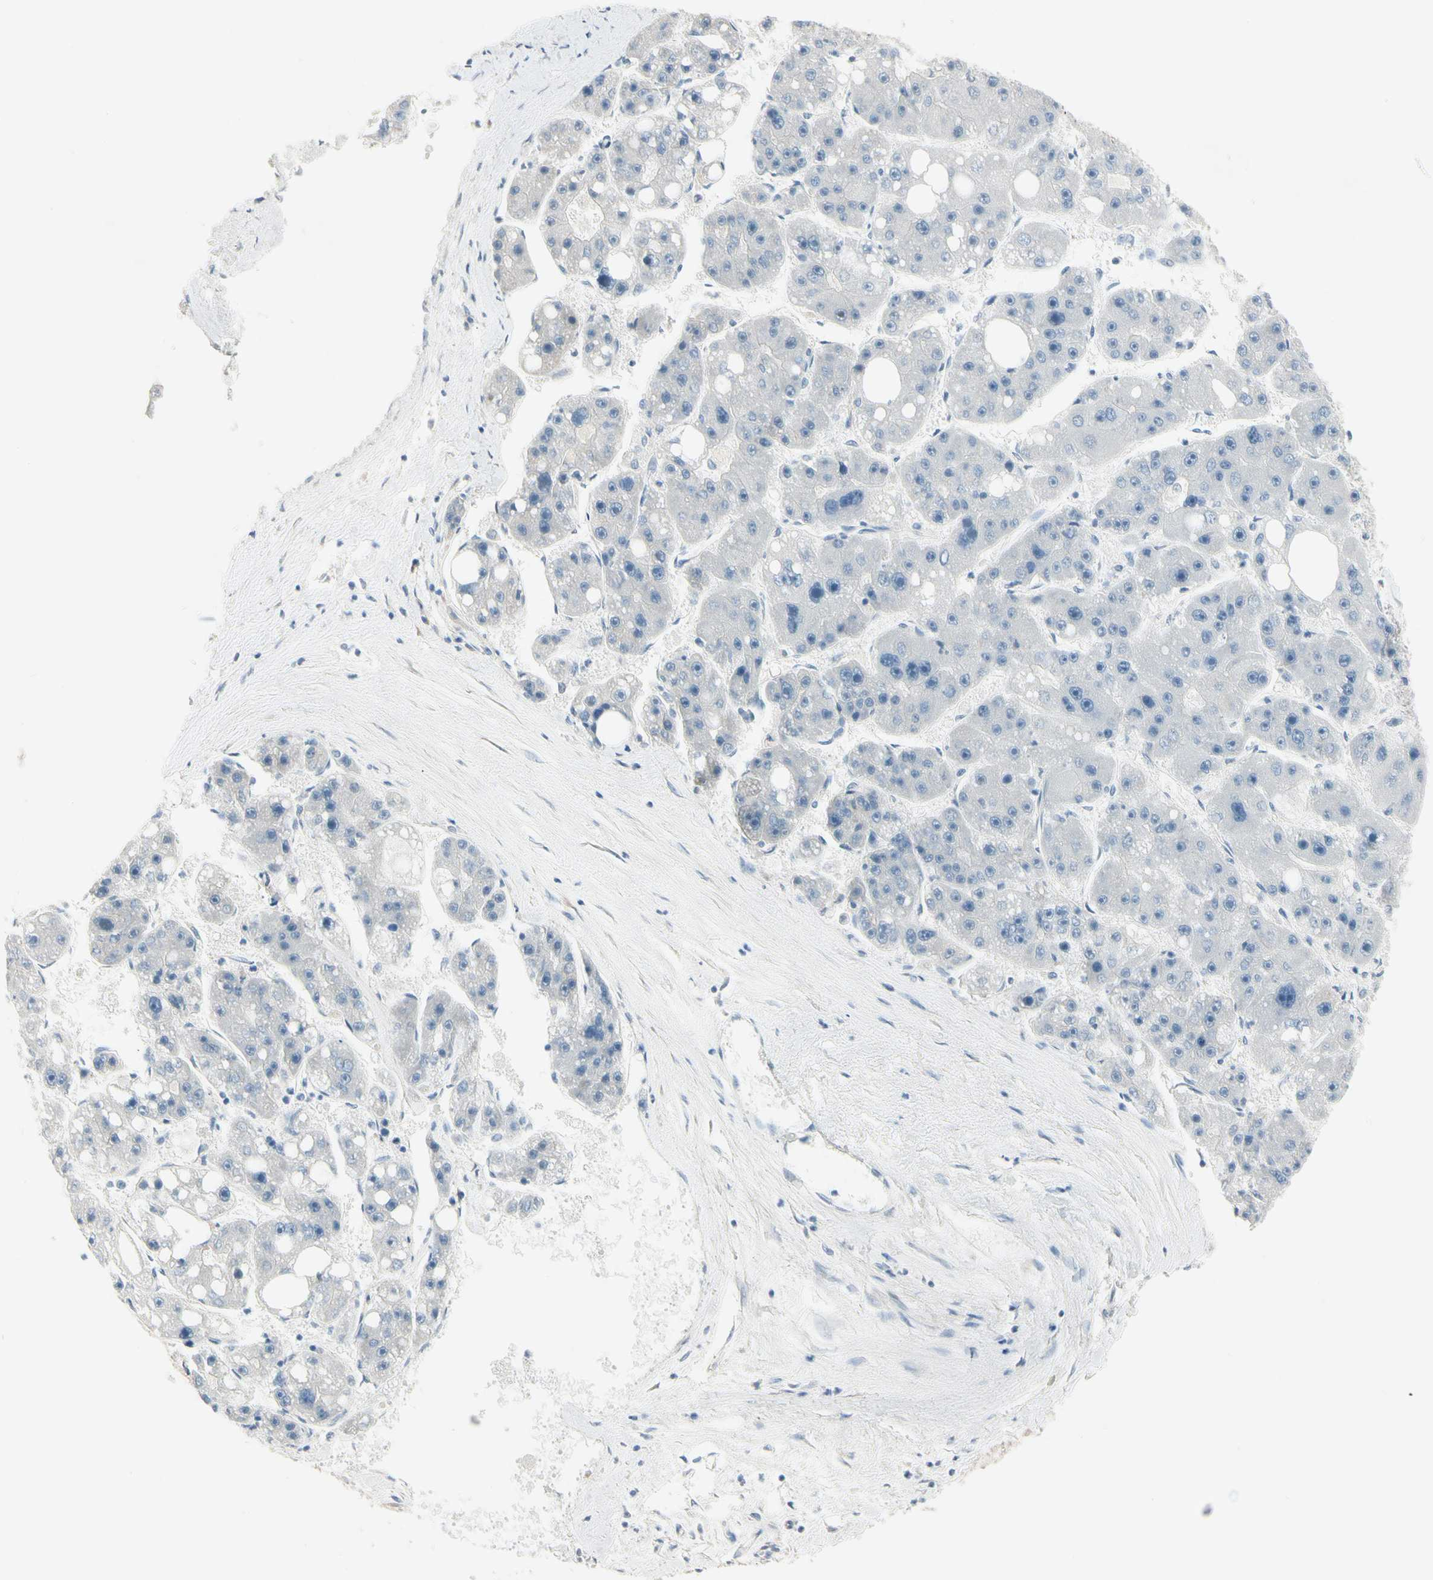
{"staining": {"intensity": "negative", "quantity": "none", "location": "none"}, "tissue": "liver cancer", "cell_type": "Tumor cells", "image_type": "cancer", "snomed": [{"axis": "morphology", "description": "Carcinoma, Hepatocellular, NOS"}, {"axis": "topography", "description": "Liver"}], "caption": "This is a image of IHC staining of liver hepatocellular carcinoma, which shows no positivity in tumor cells.", "gene": "SPINK4", "patient": {"sex": "female", "age": 61}}